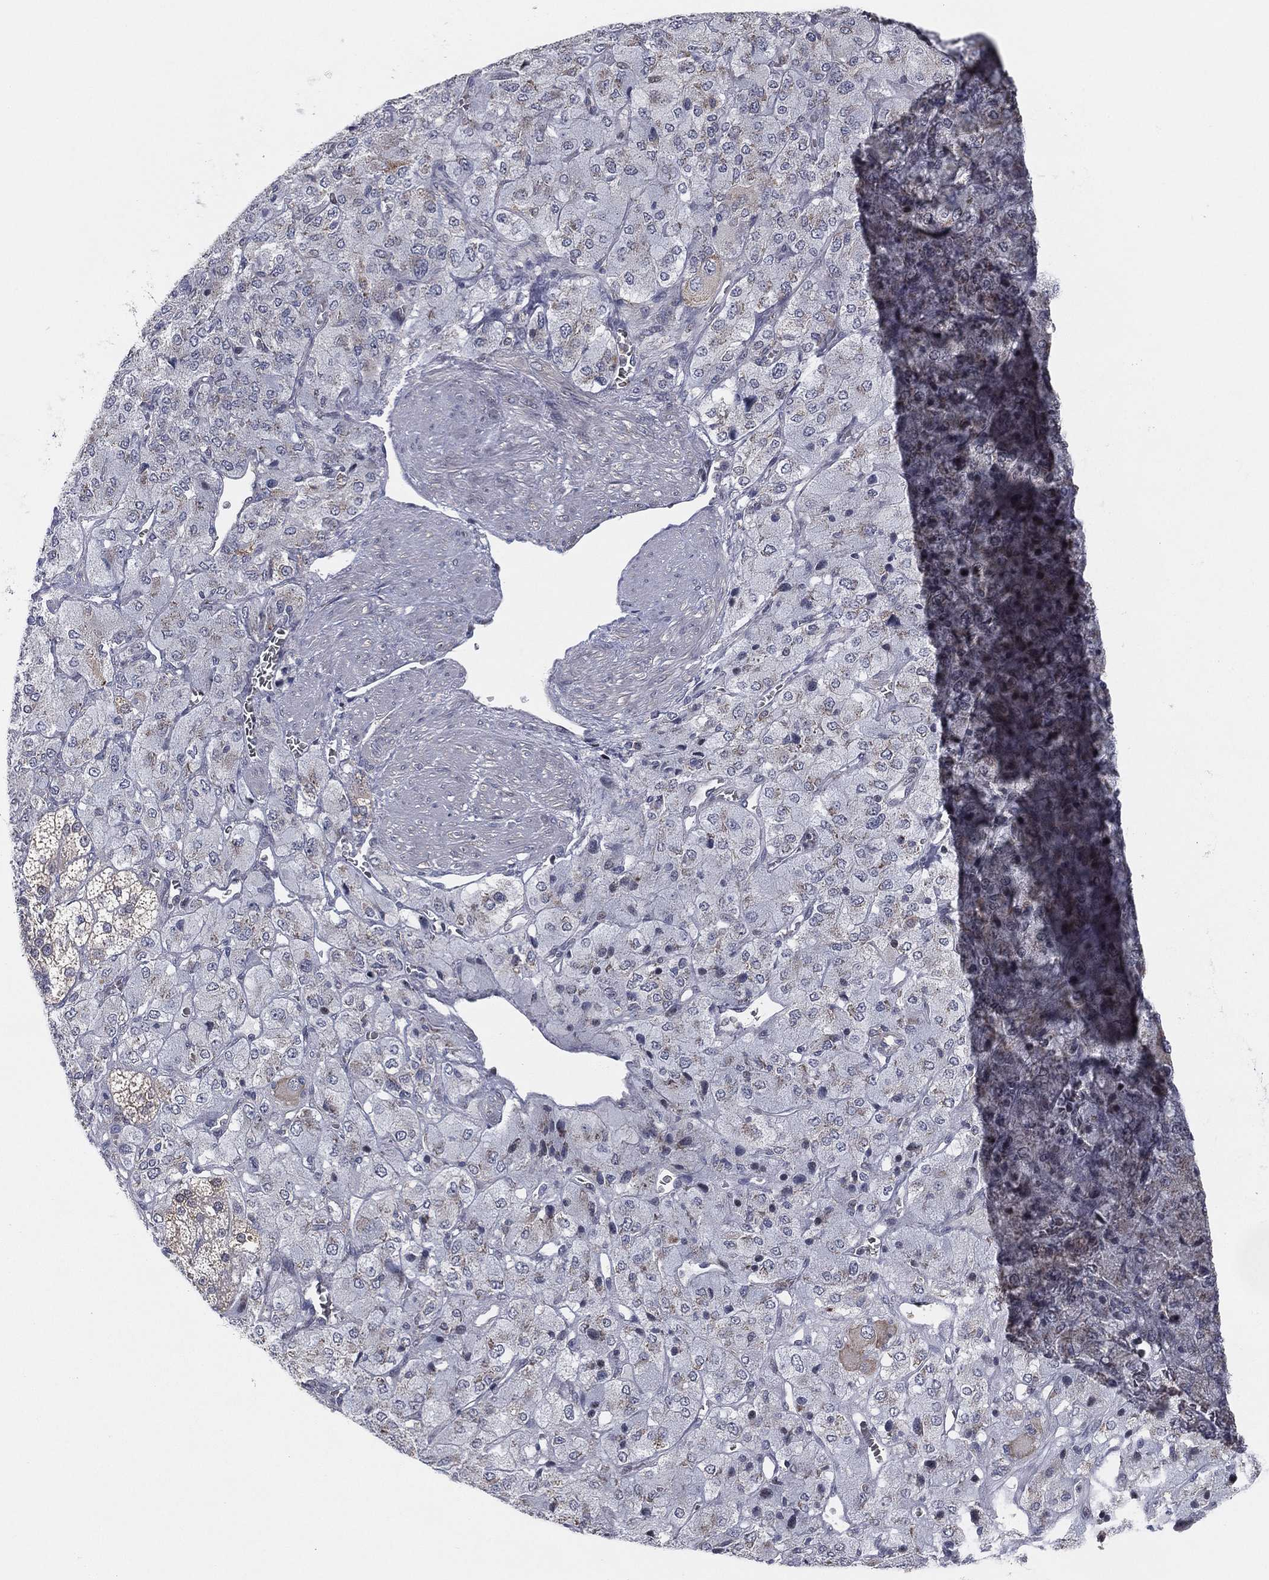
{"staining": {"intensity": "moderate", "quantity": "25%-75%", "location": "cytoplasmic/membranous"}, "tissue": "adrenal gland", "cell_type": "Glandular cells", "image_type": "normal", "snomed": [{"axis": "morphology", "description": "Normal tissue, NOS"}, {"axis": "topography", "description": "Adrenal gland"}], "caption": "DAB (3,3'-diaminobenzidine) immunohistochemical staining of unremarkable adrenal gland demonstrates moderate cytoplasmic/membranous protein positivity in about 25%-75% of glandular cells.", "gene": "TMTC4", "patient": {"sex": "female", "age": 60}}